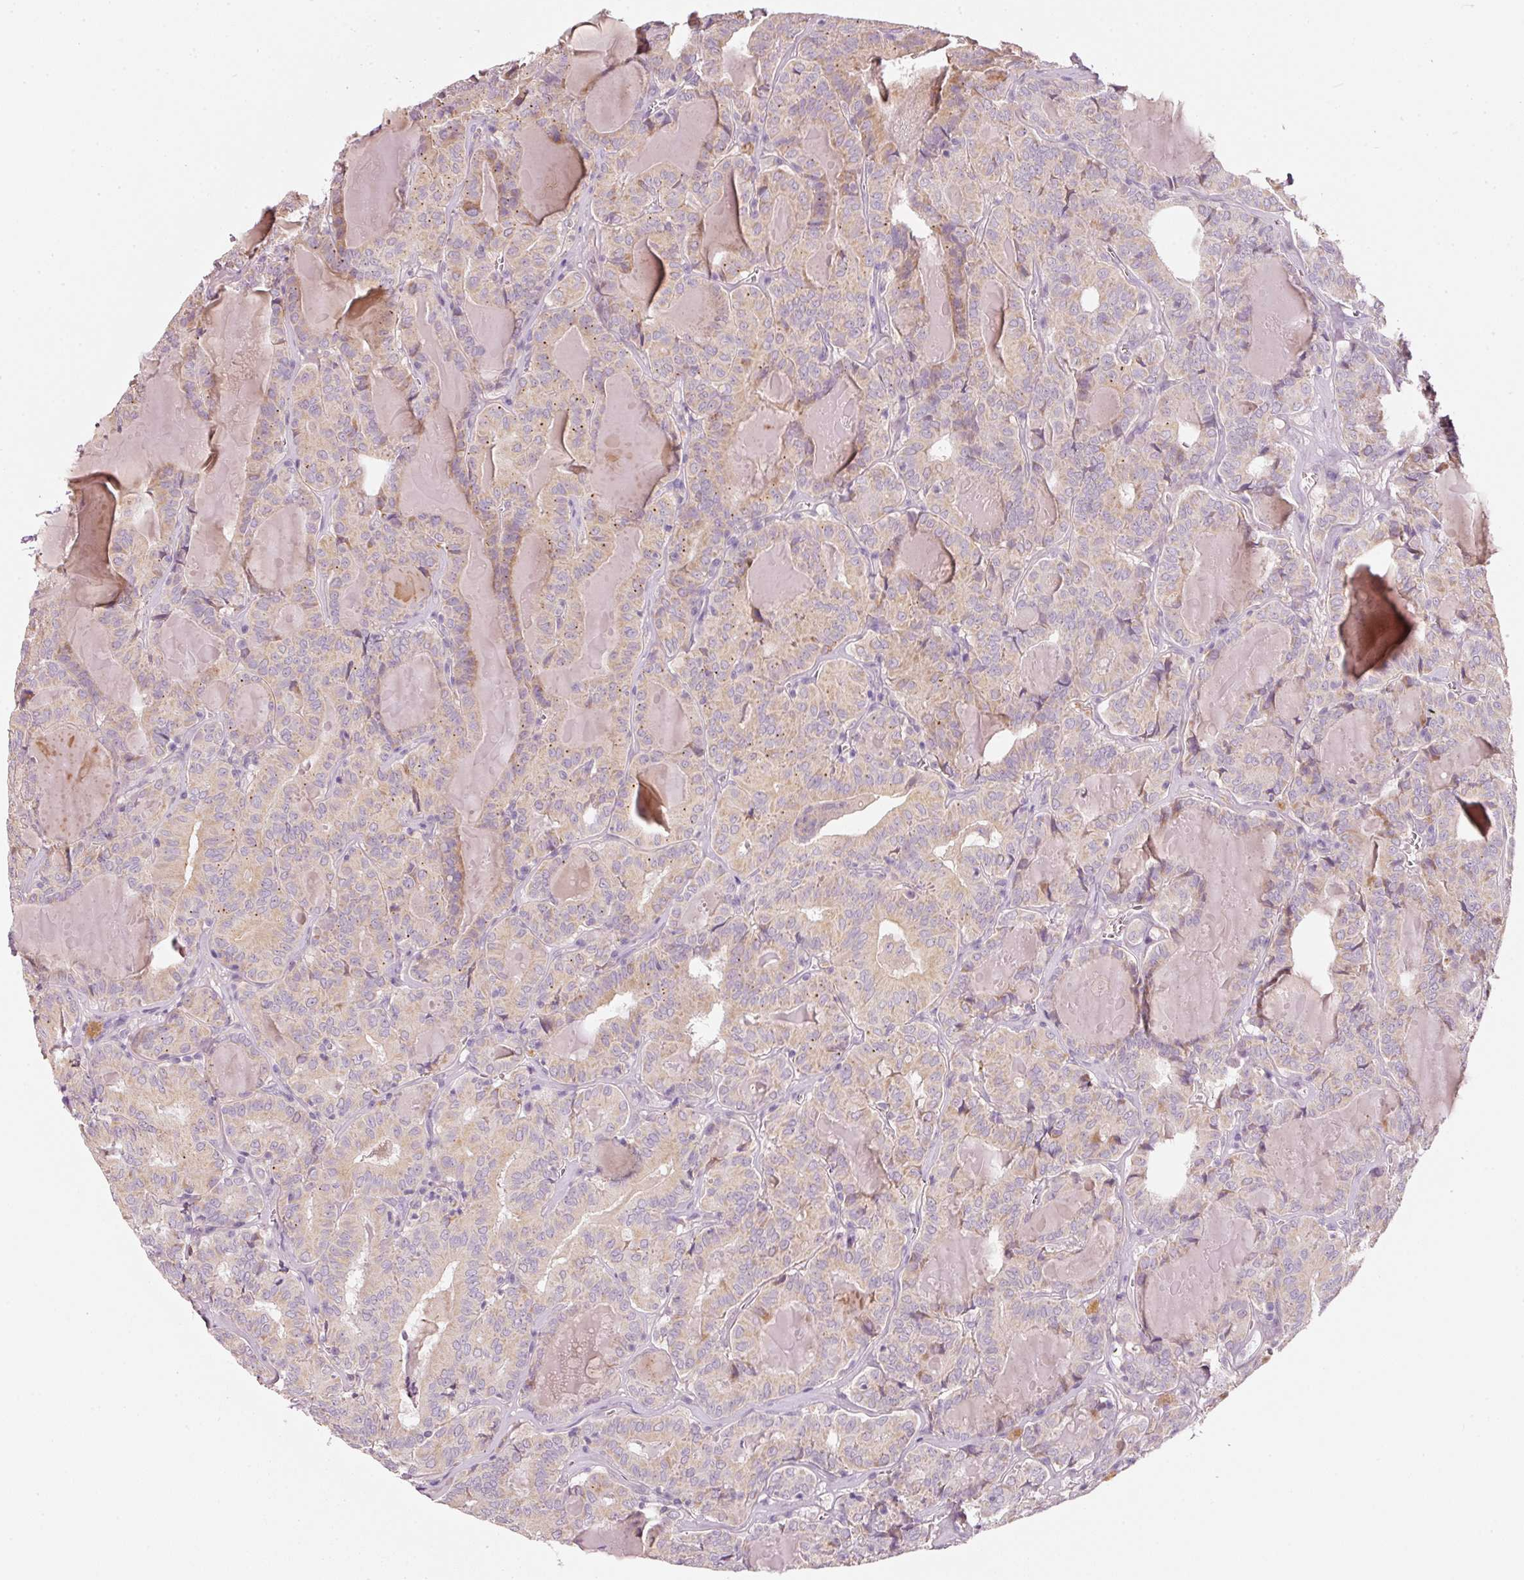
{"staining": {"intensity": "weak", "quantity": "<25%", "location": "cytoplasmic/membranous"}, "tissue": "thyroid cancer", "cell_type": "Tumor cells", "image_type": "cancer", "snomed": [{"axis": "morphology", "description": "Papillary adenocarcinoma, NOS"}, {"axis": "topography", "description": "Thyroid gland"}], "caption": "IHC image of neoplastic tissue: thyroid papillary adenocarcinoma stained with DAB displays no significant protein positivity in tumor cells.", "gene": "KLHL21", "patient": {"sex": "female", "age": 72}}